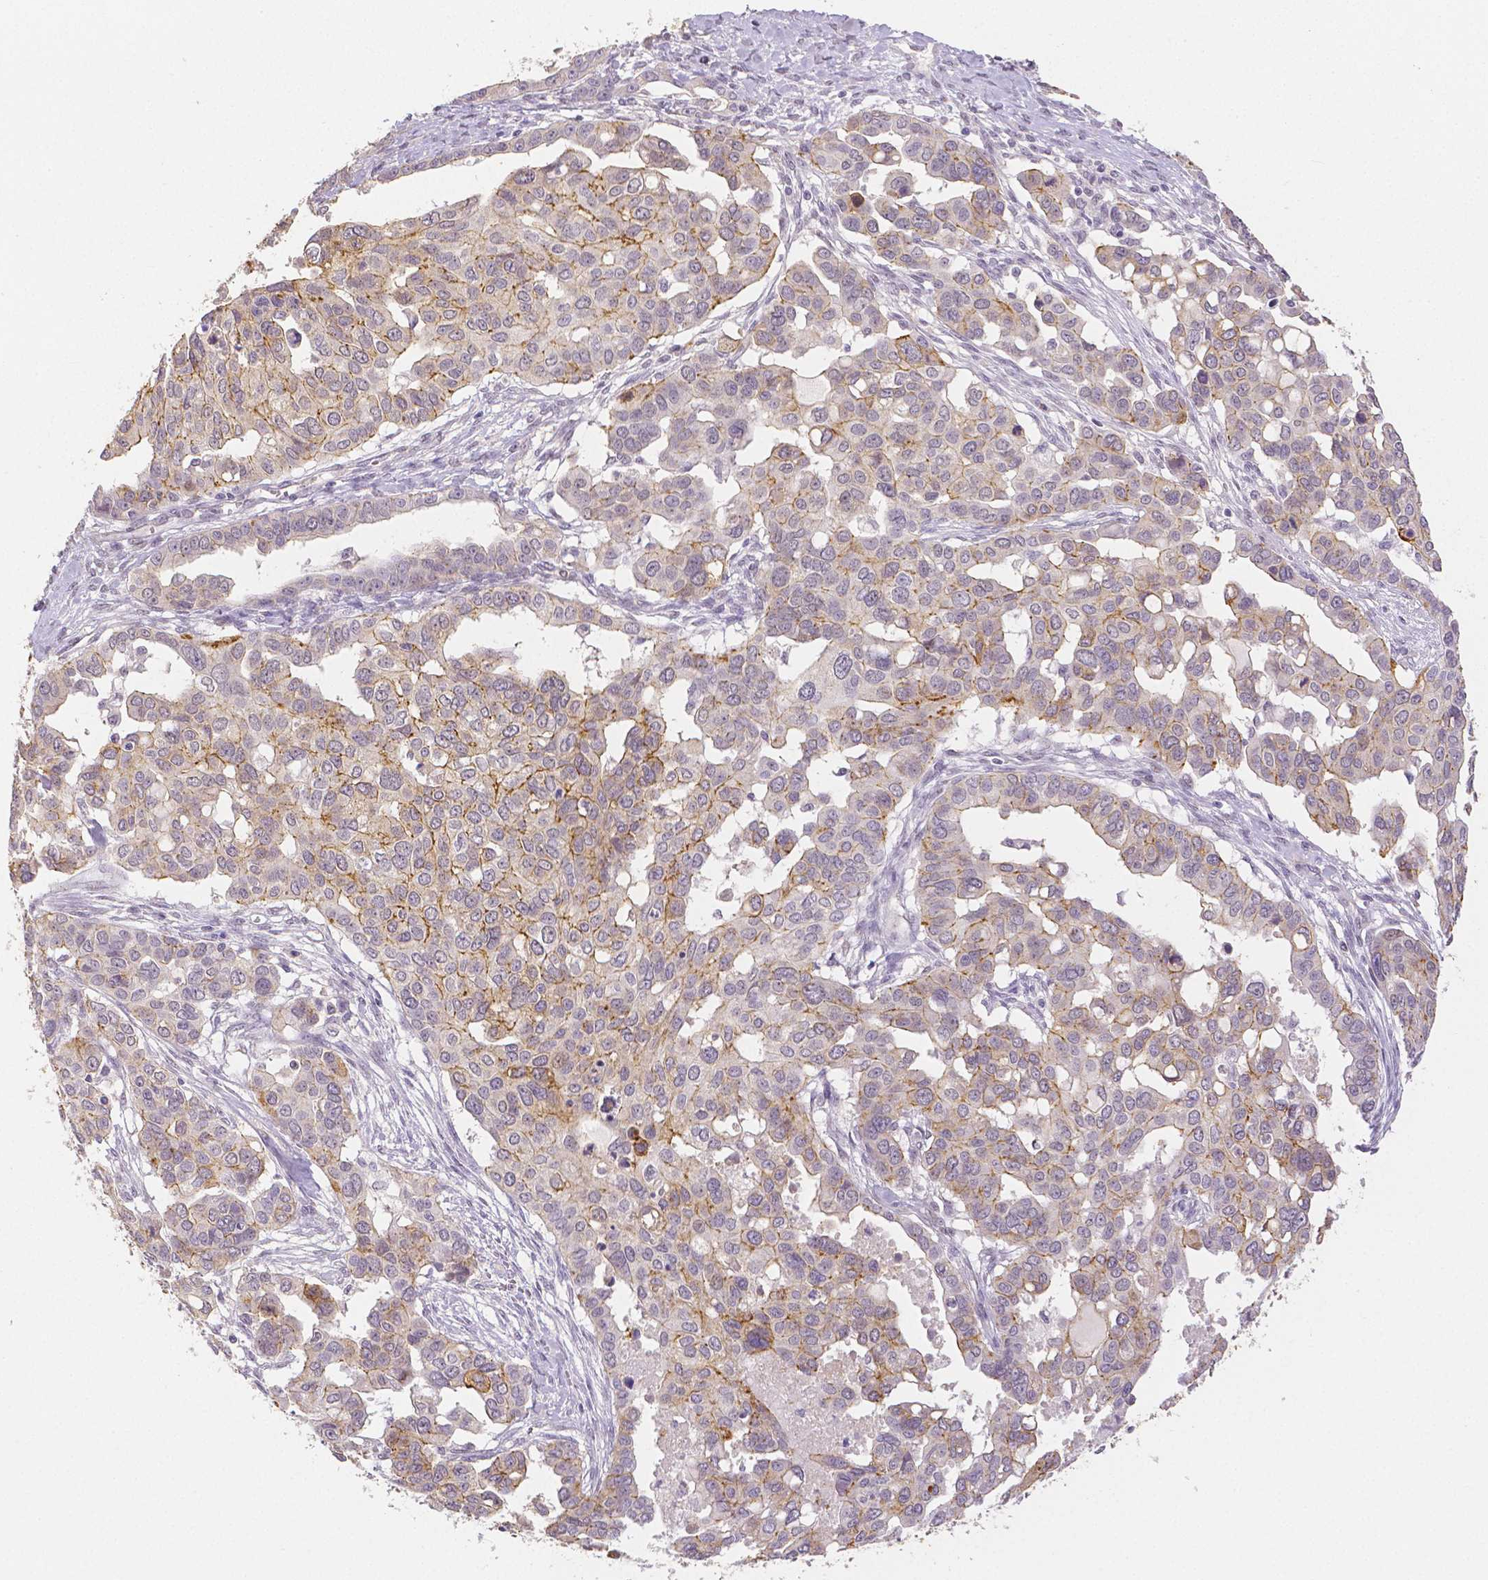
{"staining": {"intensity": "moderate", "quantity": "25%-75%", "location": "cytoplasmic/membranous"}, "tissue": "ovarian cancer", "cell_type": "Tumor cells", "image_type": "cancer", "snomed": [{"axis": "morphology", "description": "Carcinoma, endometroid"}, {"axis": "topography", "description": "Ovary"}], "caption": "Human ovarian cancer stained with a brown dye exhibits moderate cytoplasmic/membranous positive expression in approximately 25%-75% of tumor cells.", "gene": "OCLN", "patient": {"sex": "female", "age": 78}}